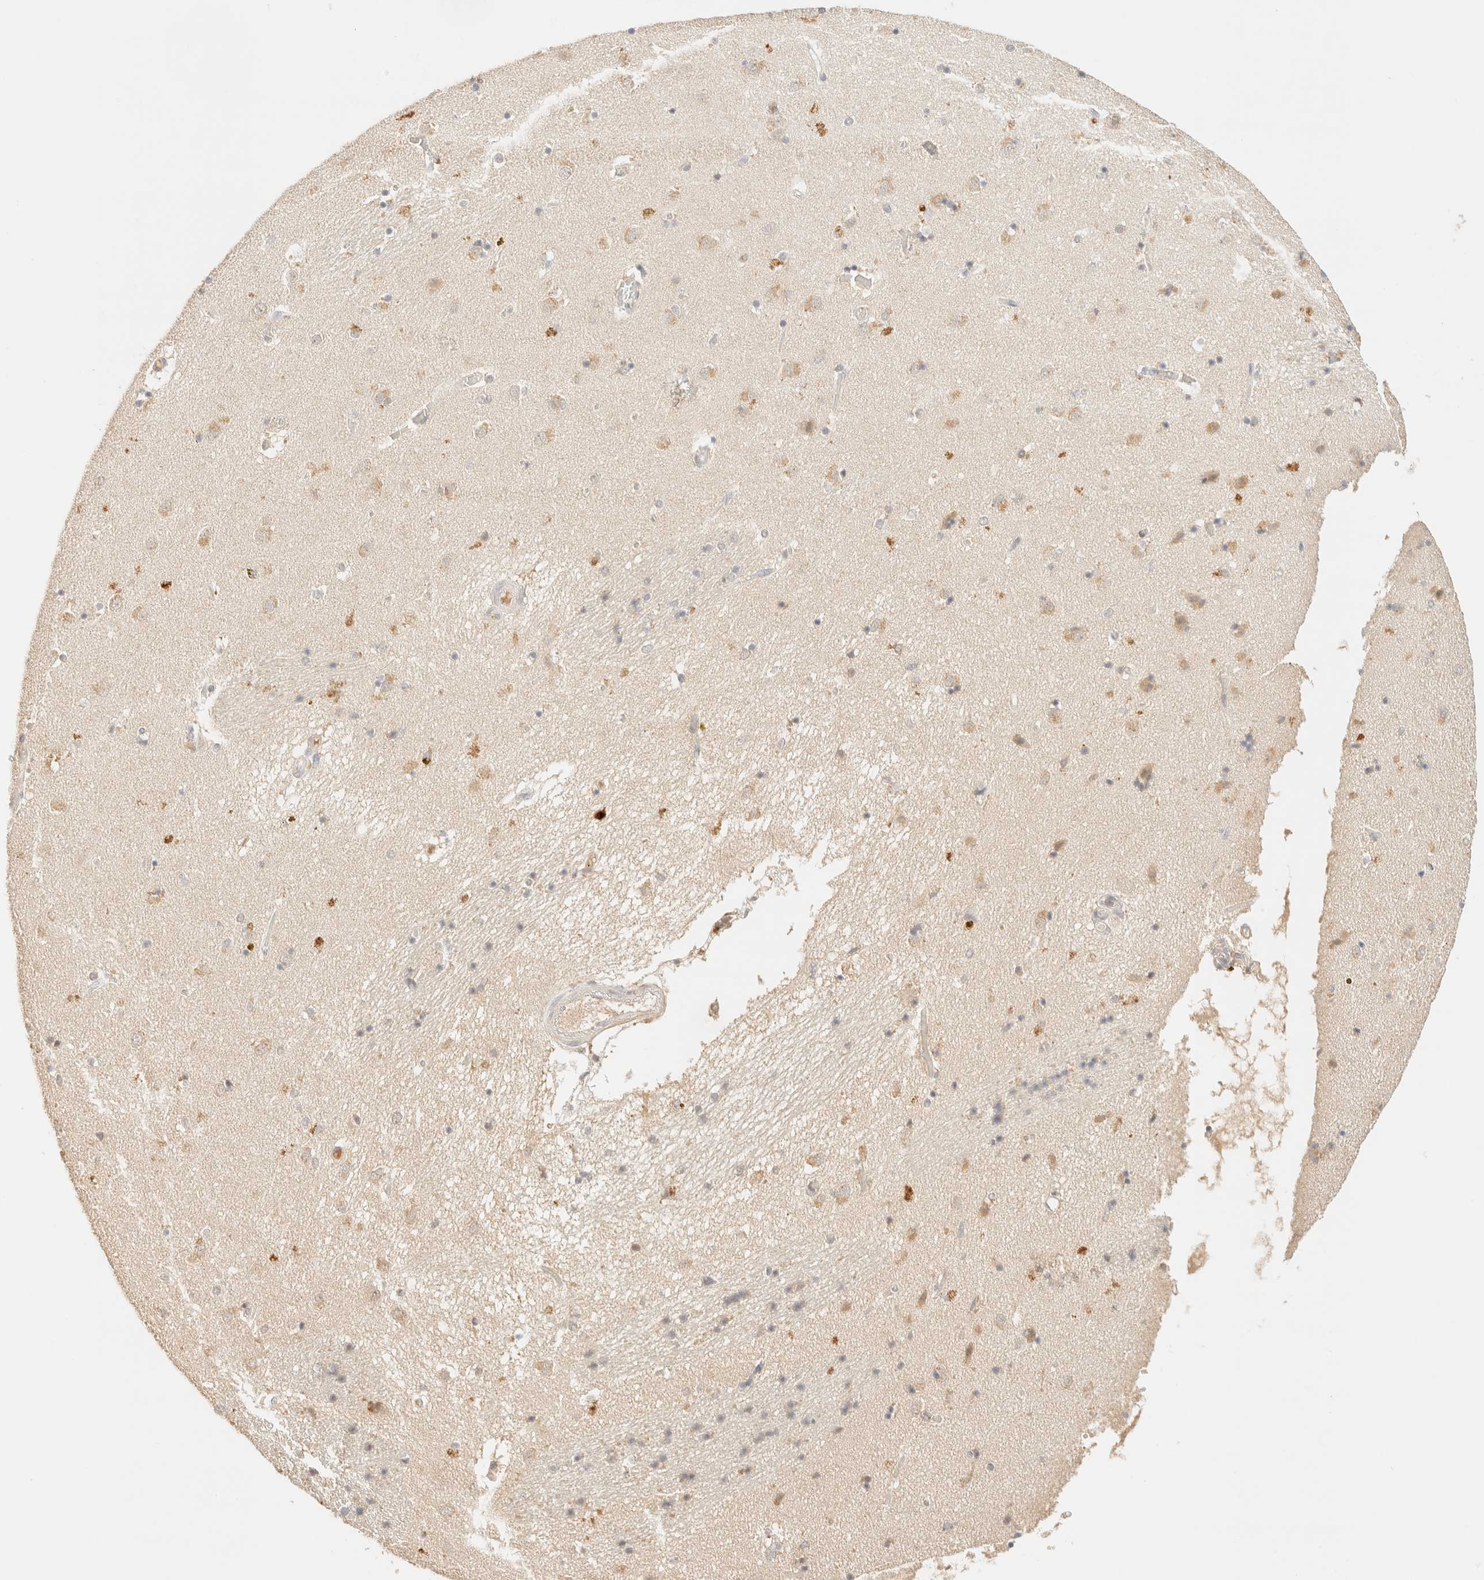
{"staining": {"intensity": "moderate", "quantity": "<25%", "location": "cytoplasmic/membranous"}, "tissue": "caudate", "cell_type": "Glial cells", "image_type": "normal", "snomed": [{"axis": "morphology", "description": "Normal tissue, NOS"}, {"axis": "topography", "description": "Lateral ventricle wall"}], "caption": "This histopathology image reveals immunohistochemistry staining of benign human caudate, with low moderate cytoplasmic/membranous staining in approximately <25% of glial cells.", "gene": "TIMD4", "patient": {"sex": "male", "age": 70}}